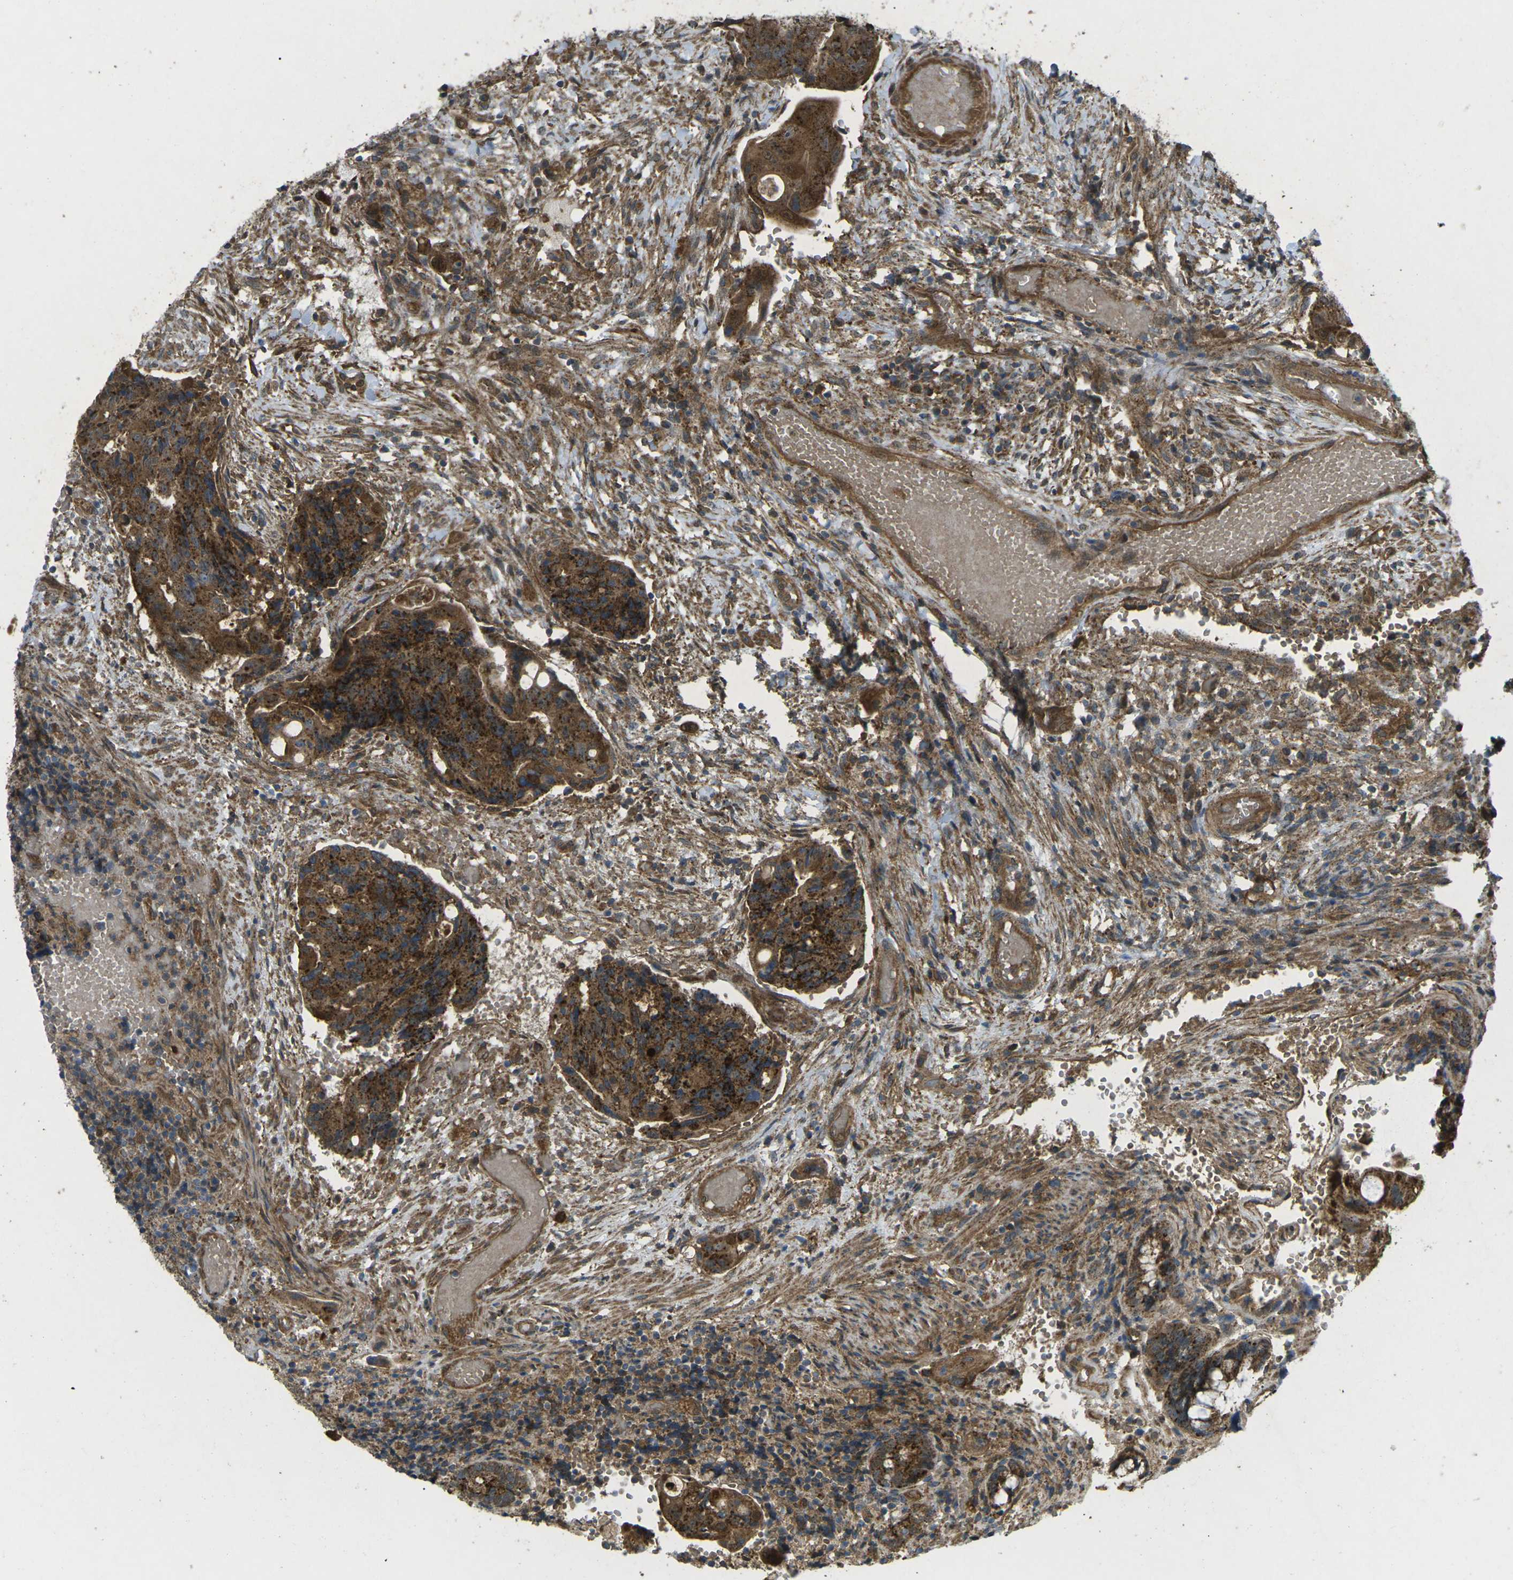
{"staining": {"intensity": "strong", "quantity": ">75%", "location": "cytoplasmic/membranous"}, "tissue": "colorectal cancer", "cell_type": "Tumor cells", "image_type": "cancer", "snomed": [{"axis": "morphology", "description": "Adenocarcinoma, NOS"}, {"axis": "topography", "description": "Colon"}], "caption": "Adenocarcinoma (colorectal) stained for a protein (brown) displays strong cytoplasmic/membranous positive staining in approximately >75% of tumor cells.", "gene": "CHMP3", "patient": {"sex": "female", "age": 57}}